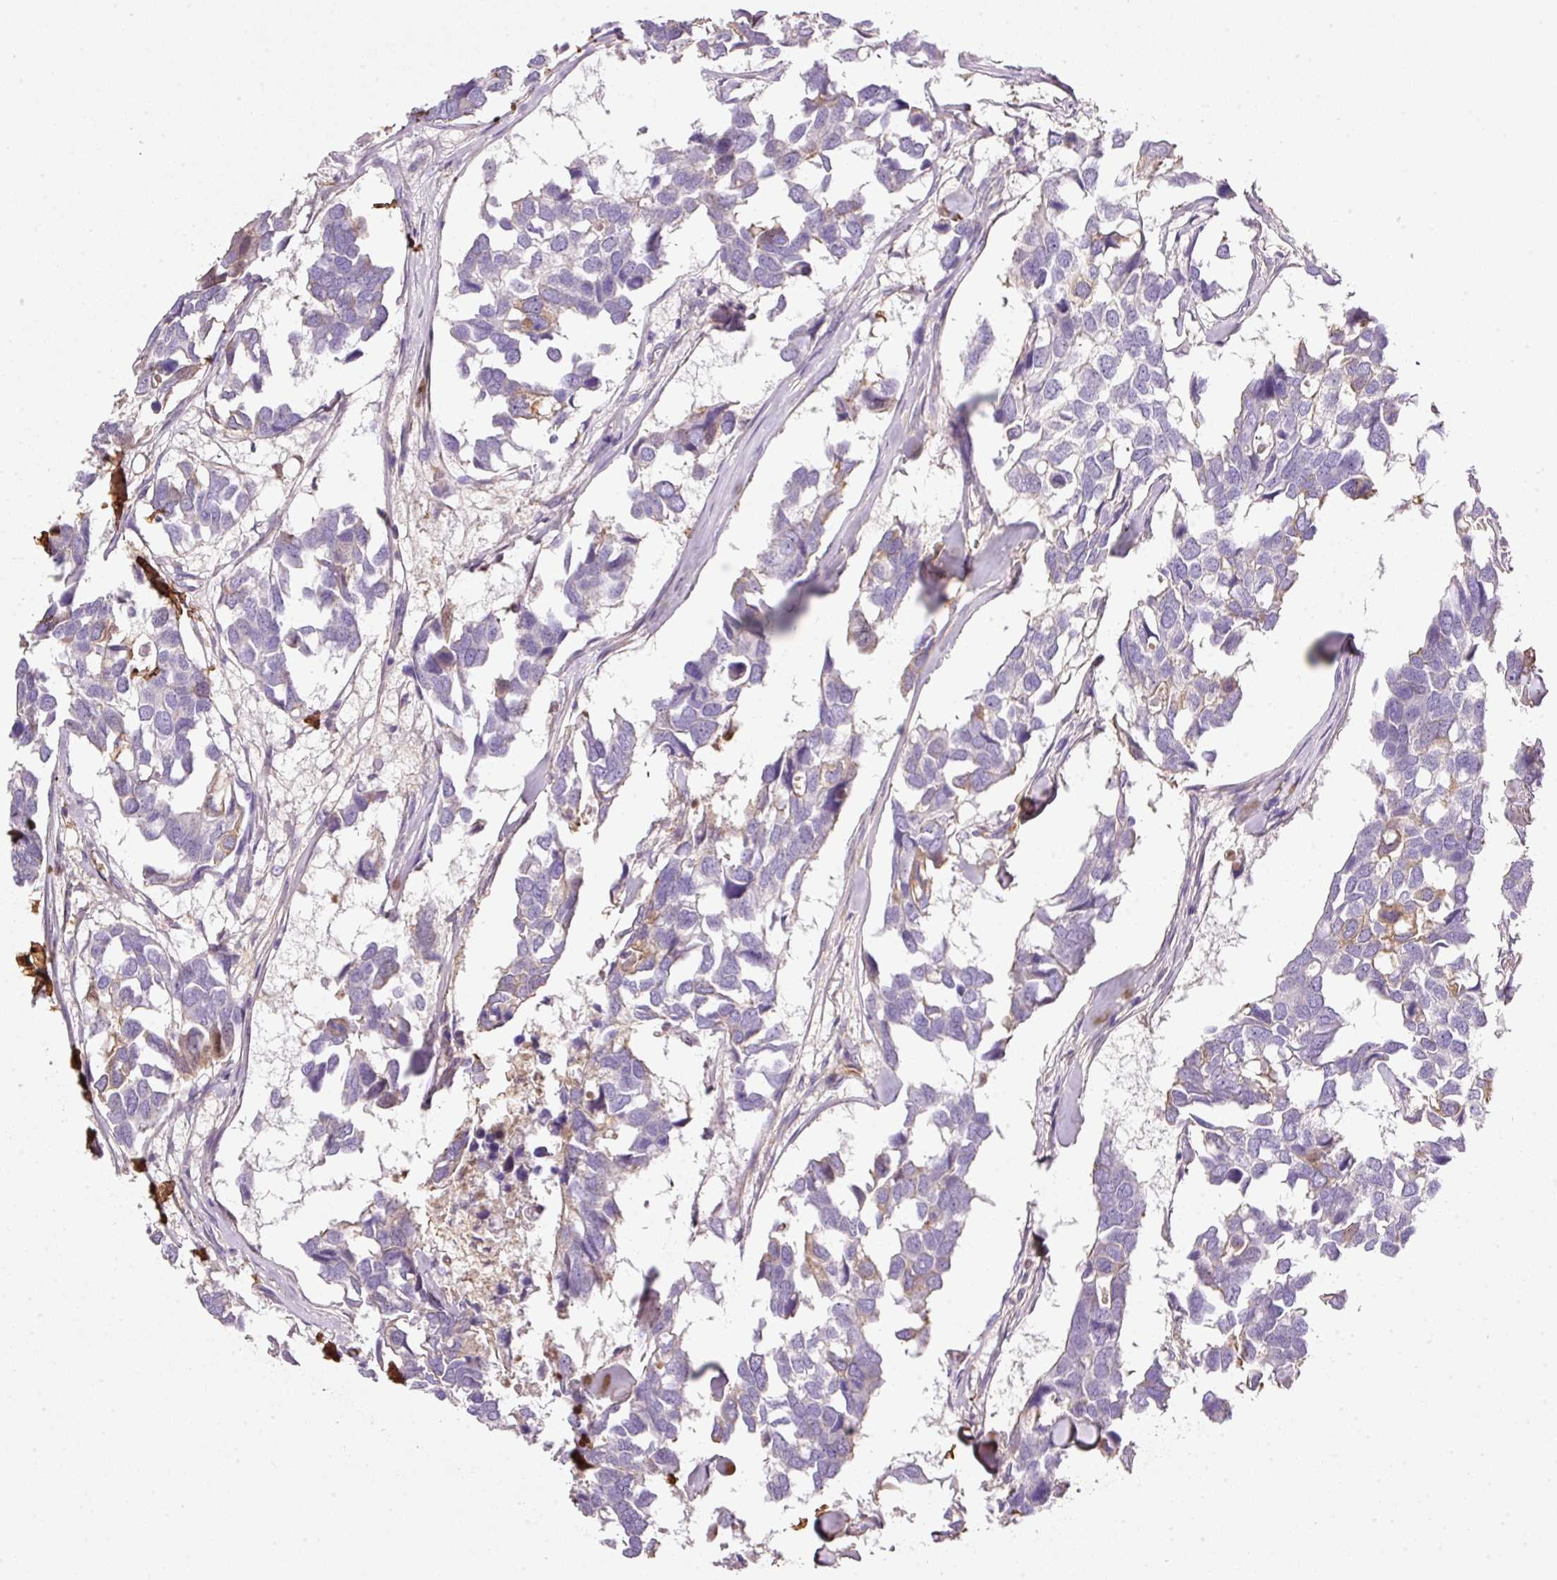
{"staining": {"intensity": "negative", "quantity": "none", "location": "none"}, "tissue": "breast cancer", "cell_type": "Tumor cells", "image_type": "cancer", "snomed": [{"axis": "morphology", "description": "Duct carcinoma"}, {"axis": "topography", "description": "Breast"}], "caption": "Immunohistochemistry image of neoplastic tissue: human breast cancer stained with DAB shows no significant protein staining in tumor cells.", "gene": "SOS2", "patient": {"sex": "female", "age": 83}}